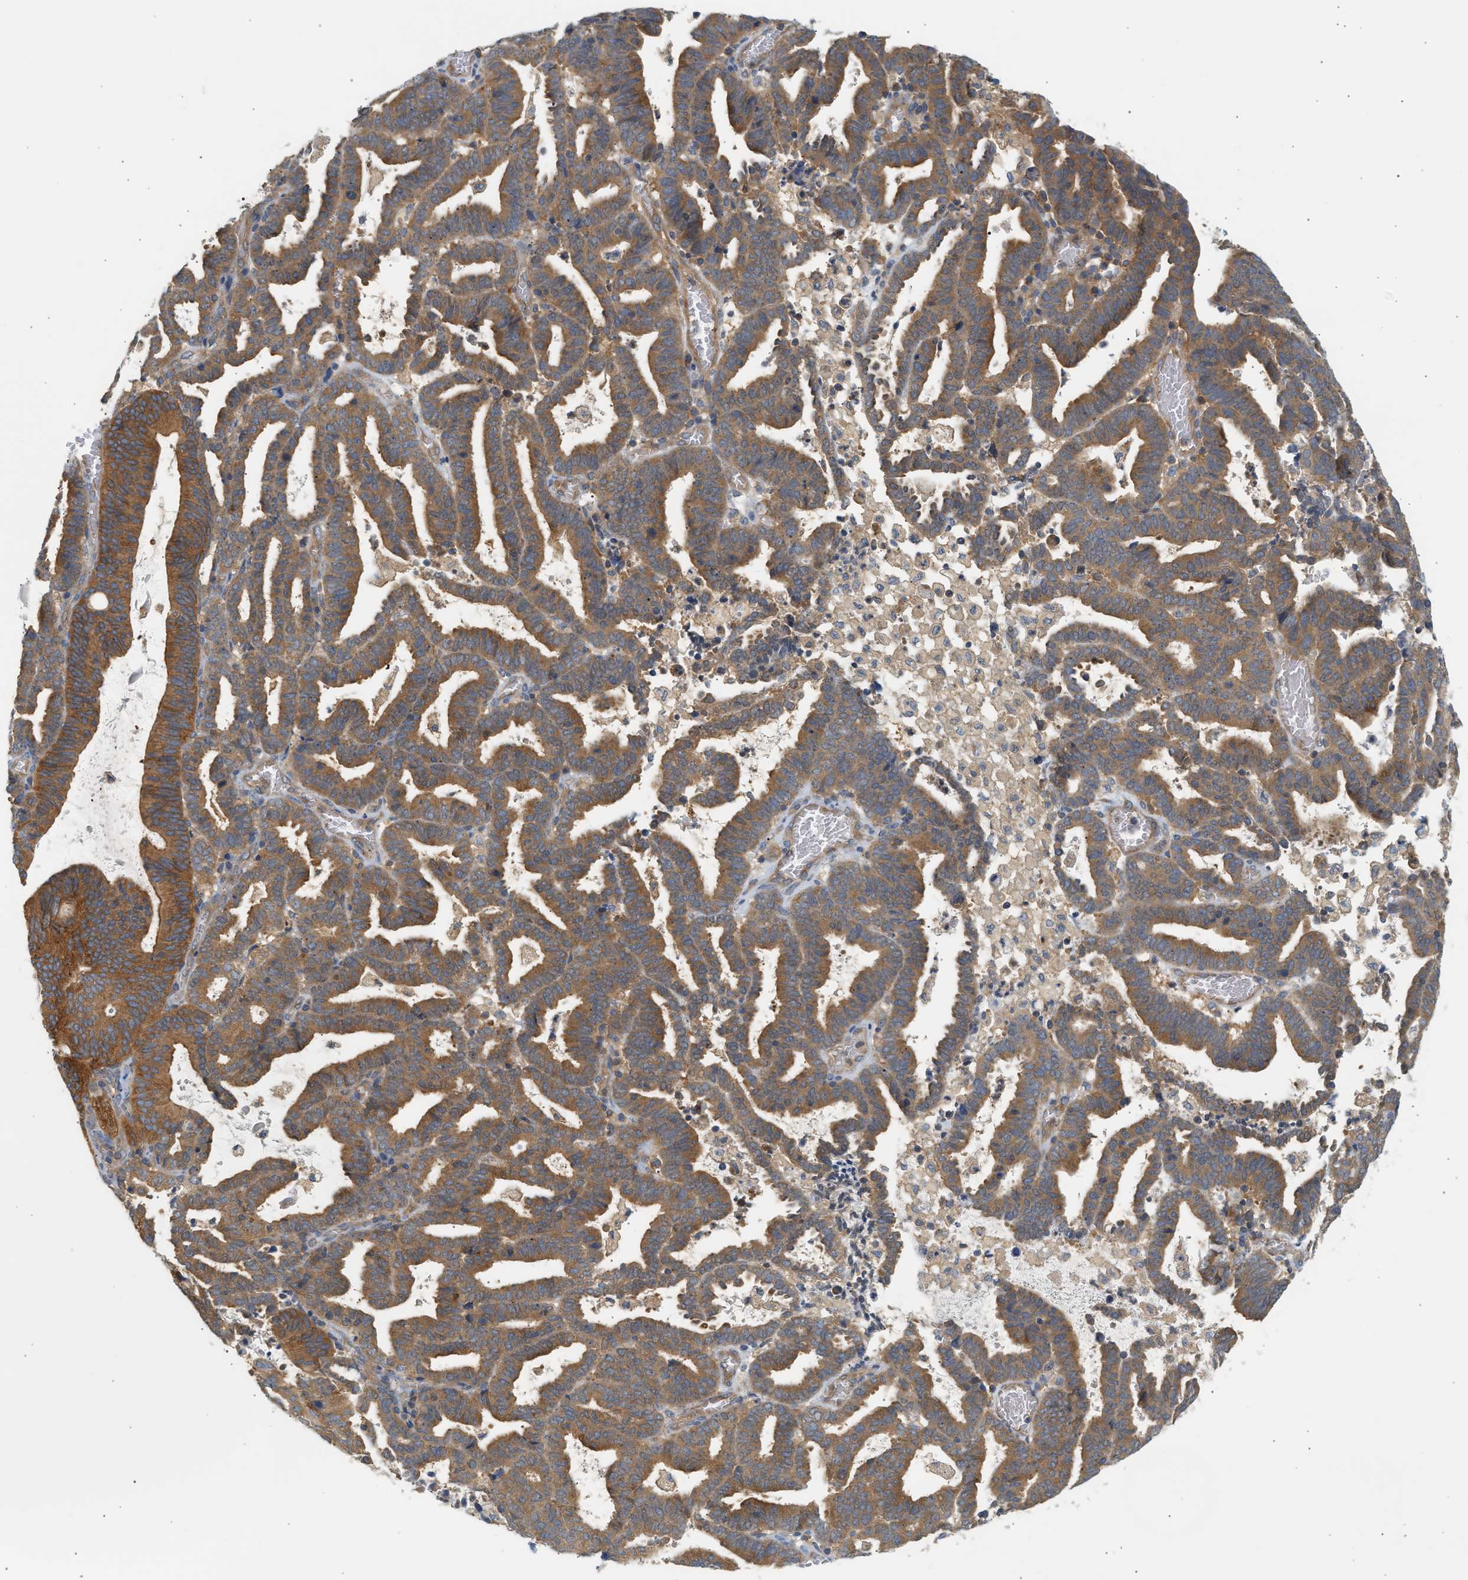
{"staining": {"intensity": "moderate", "quantity": ">75%", "location": "cytoplasmic/membranous"}, "tissue": "endometrial cancer", "cell_type": "Tumor cells", "image_type": "cancer", "snomed": [{"axis": "morphology", "description": "Adenocarcinoma, NOS"}, {"axis": "topography", "description": "Uterus"}], "caption": "Immunohistochemical staining of endometrial cancer demonstrates moderate cytoplasmic/membranous protein positivity in approximately >75% of tumor cells. (brown staining indicates protein expression, while blue staining denotes nuclei).", "gene": "PAFAH1B1", "patient": {"sex": "female", "age": 83}}